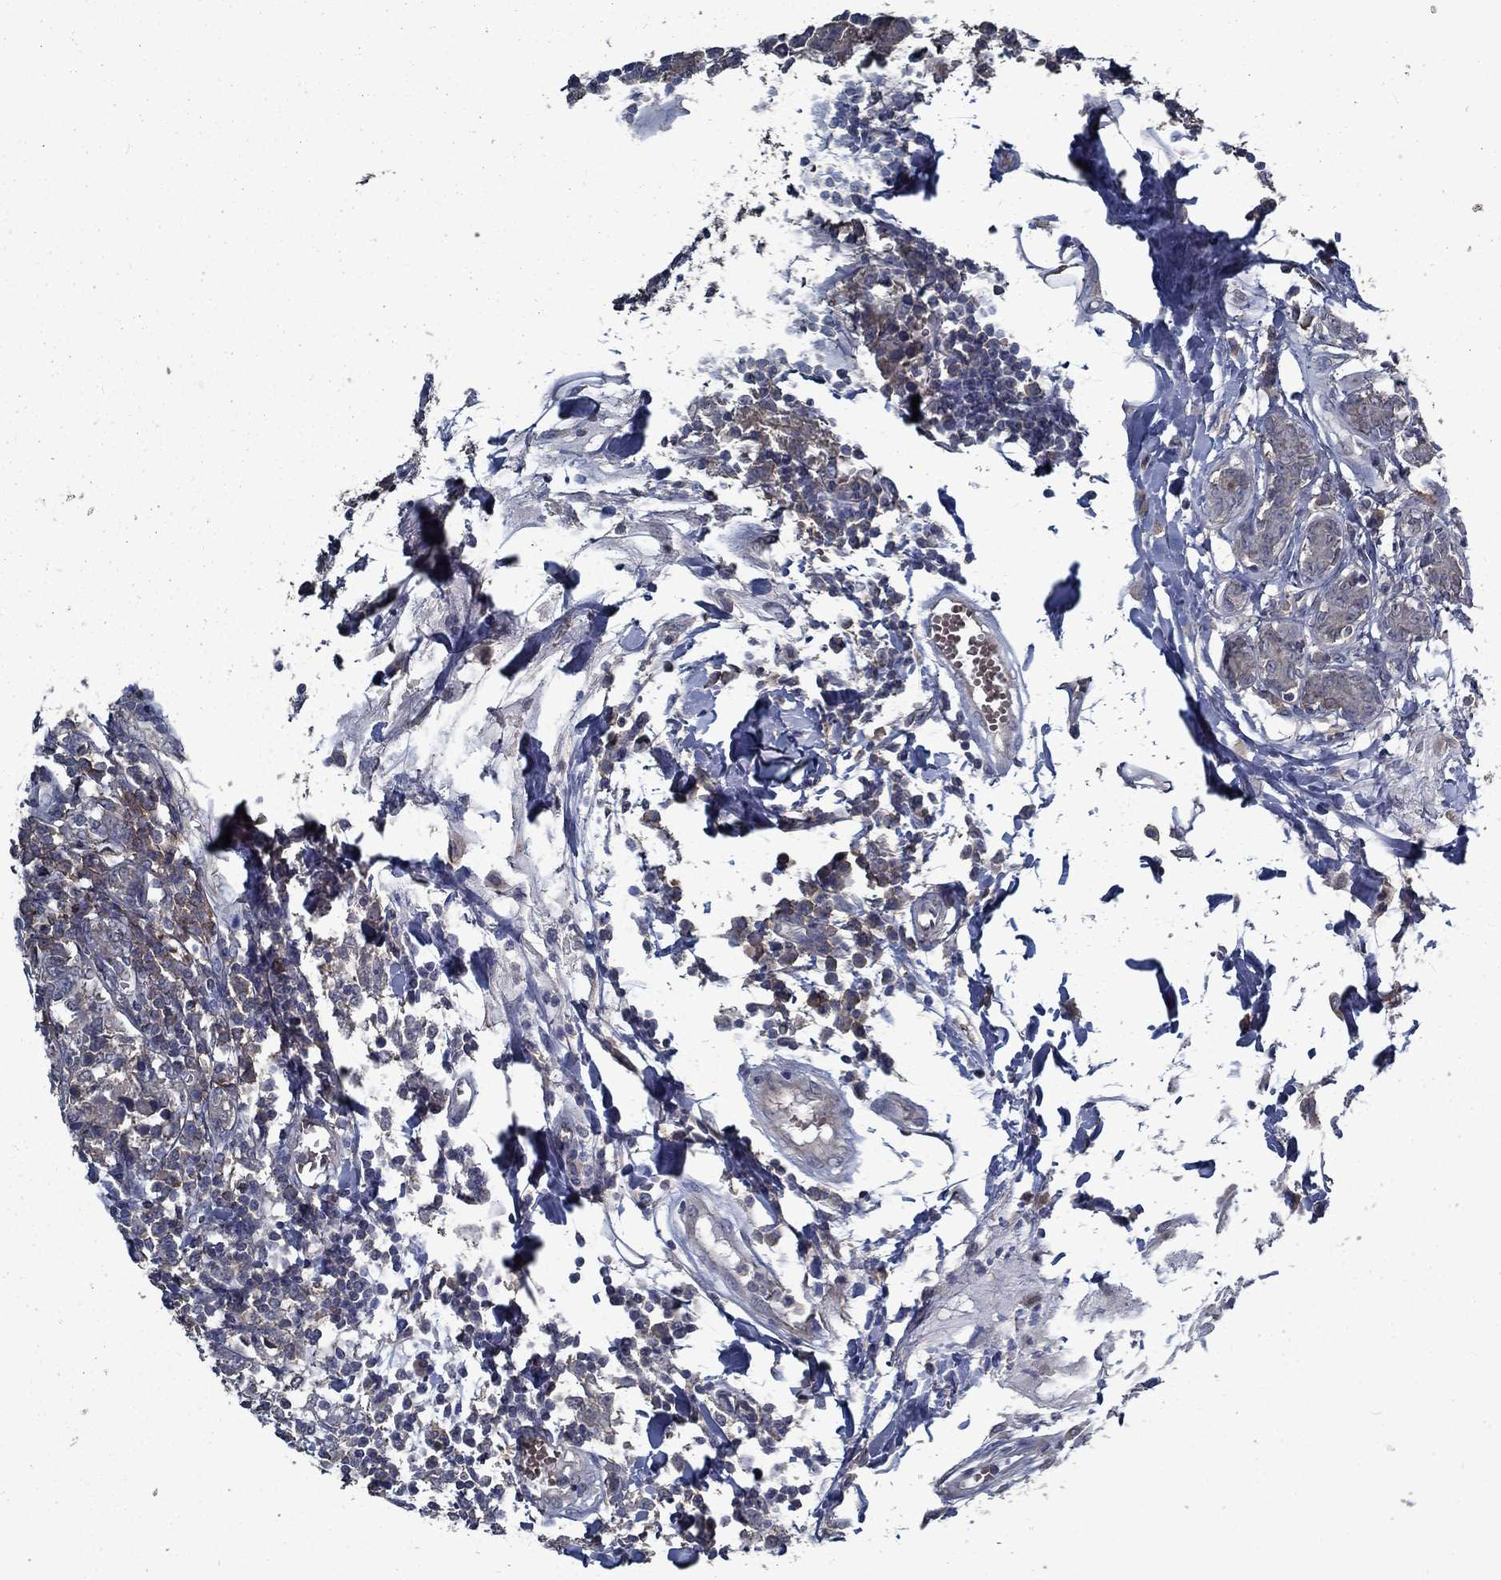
{"staining": {"intensity": "weak", "quantity": "25%-75%", "location": "cytoplasmic/membranous"}, "tissue": "breast cancer", "cell_type": "Tumor cells", "image_type": "cancer", "snomed": [{"axis": "morphology", "description": "Duct carcinoma"}, {"axis": "topography", "description": "Breast"}], "caption": "Tumor cells reveal weak cytoplasmic/membranous staining in about 25%-75% of cells in breast intraductal carcinoma.", "gene": "SLC44A1", "patient": {"sex": "female", "age": 30}}